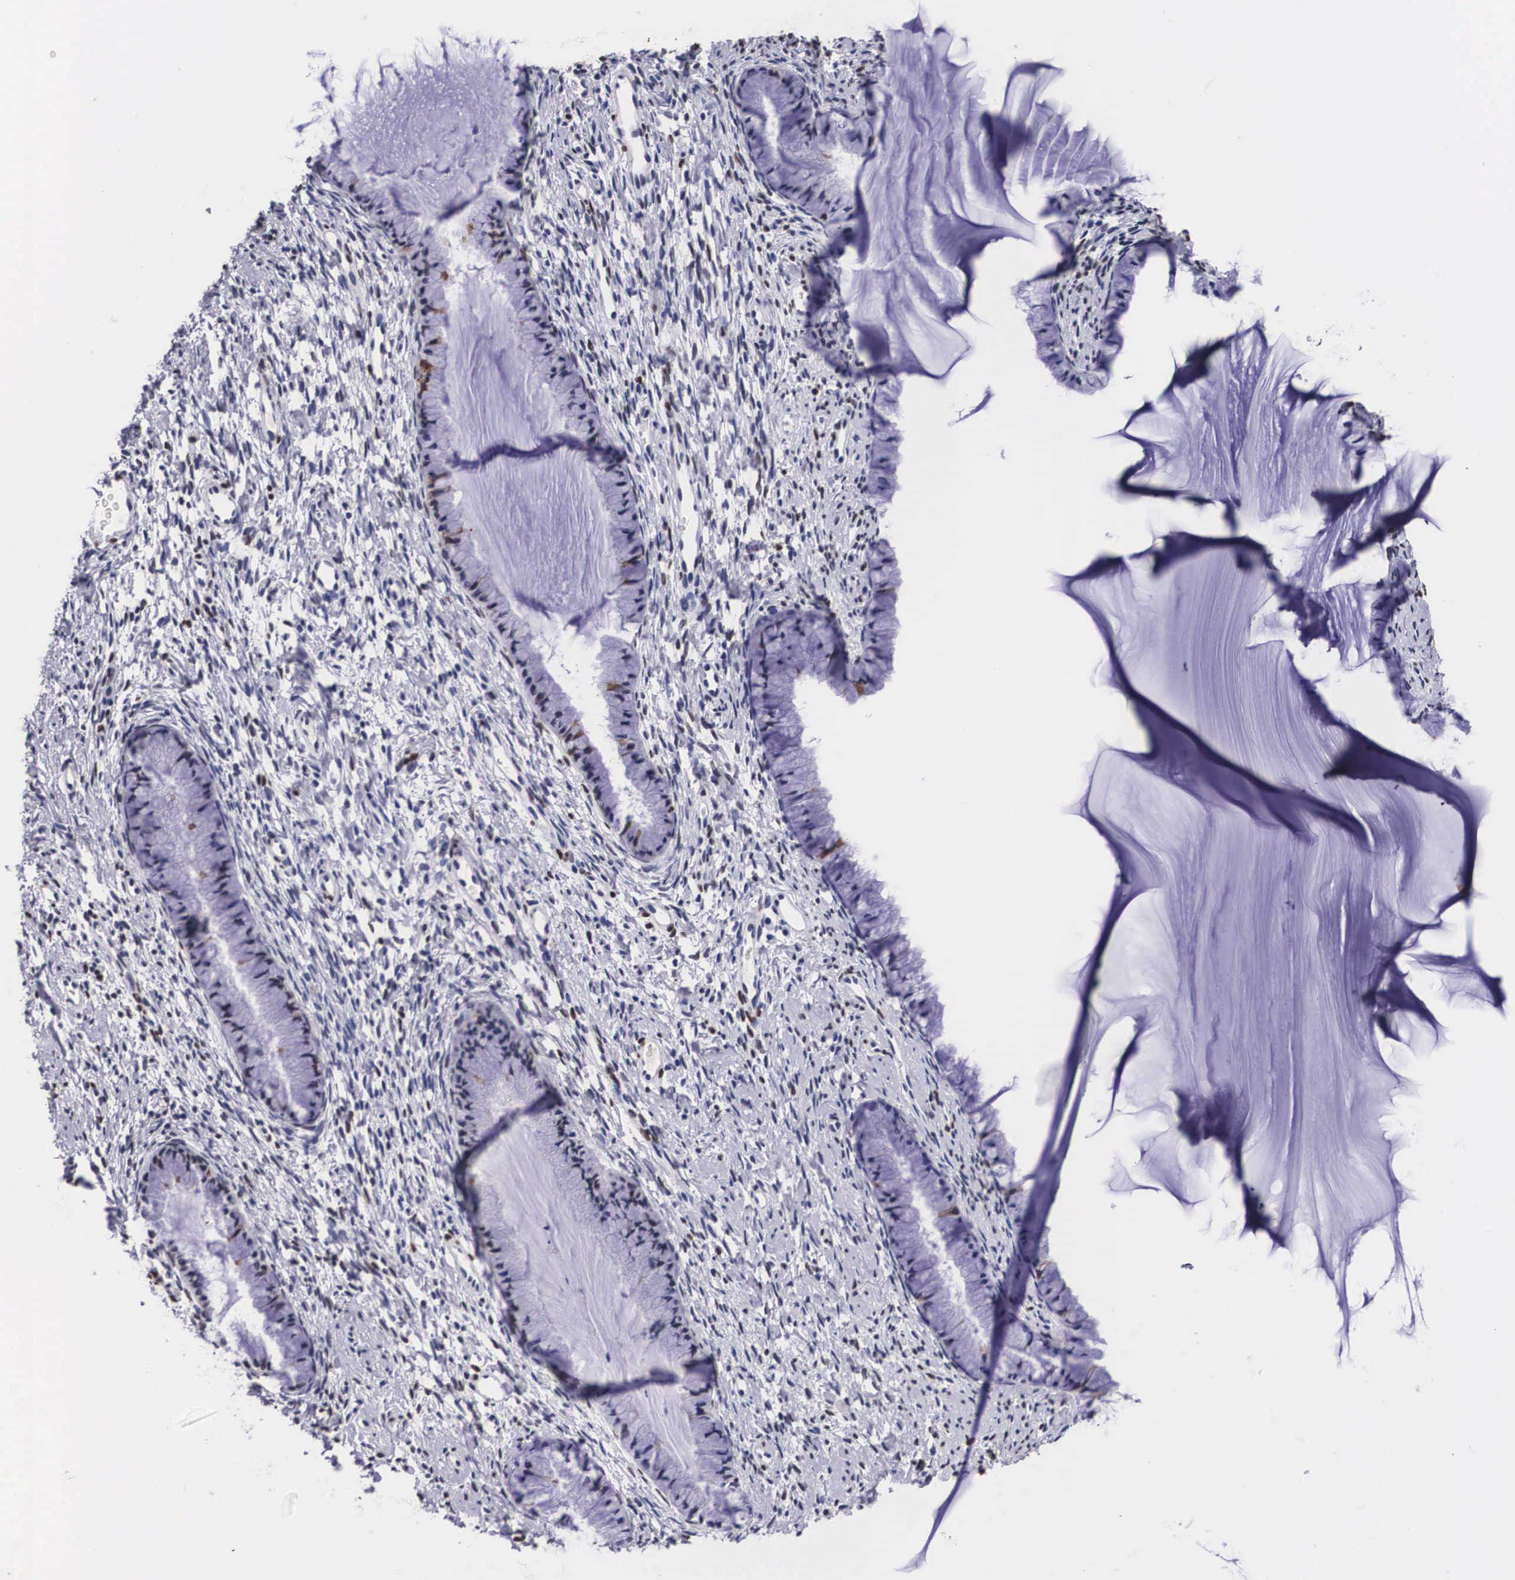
{"staining": {"intensity": "moderate", "quantity": "25%-75%", "location": "nuclear"}, "tissue": "cervix", "cell_type": "Glandular cells", "image_type": "normal", "snomed": [{"axis": "morphology", "description": "Normal tissue, NOS"}, {"axis": "topography", "description": "Cervix"}], "caption": "A micrograph of cervix stained for a protein reveals moderate nuclear brown staining in glandular cells. The staining was performed using DAB to visualize the protein expression in brown, while the nuclei were stained in blue with hematoxylin (Magnification: 20x).", "gene": "KHDRBS3", "patient": {"sex": "female", "age": 82}}